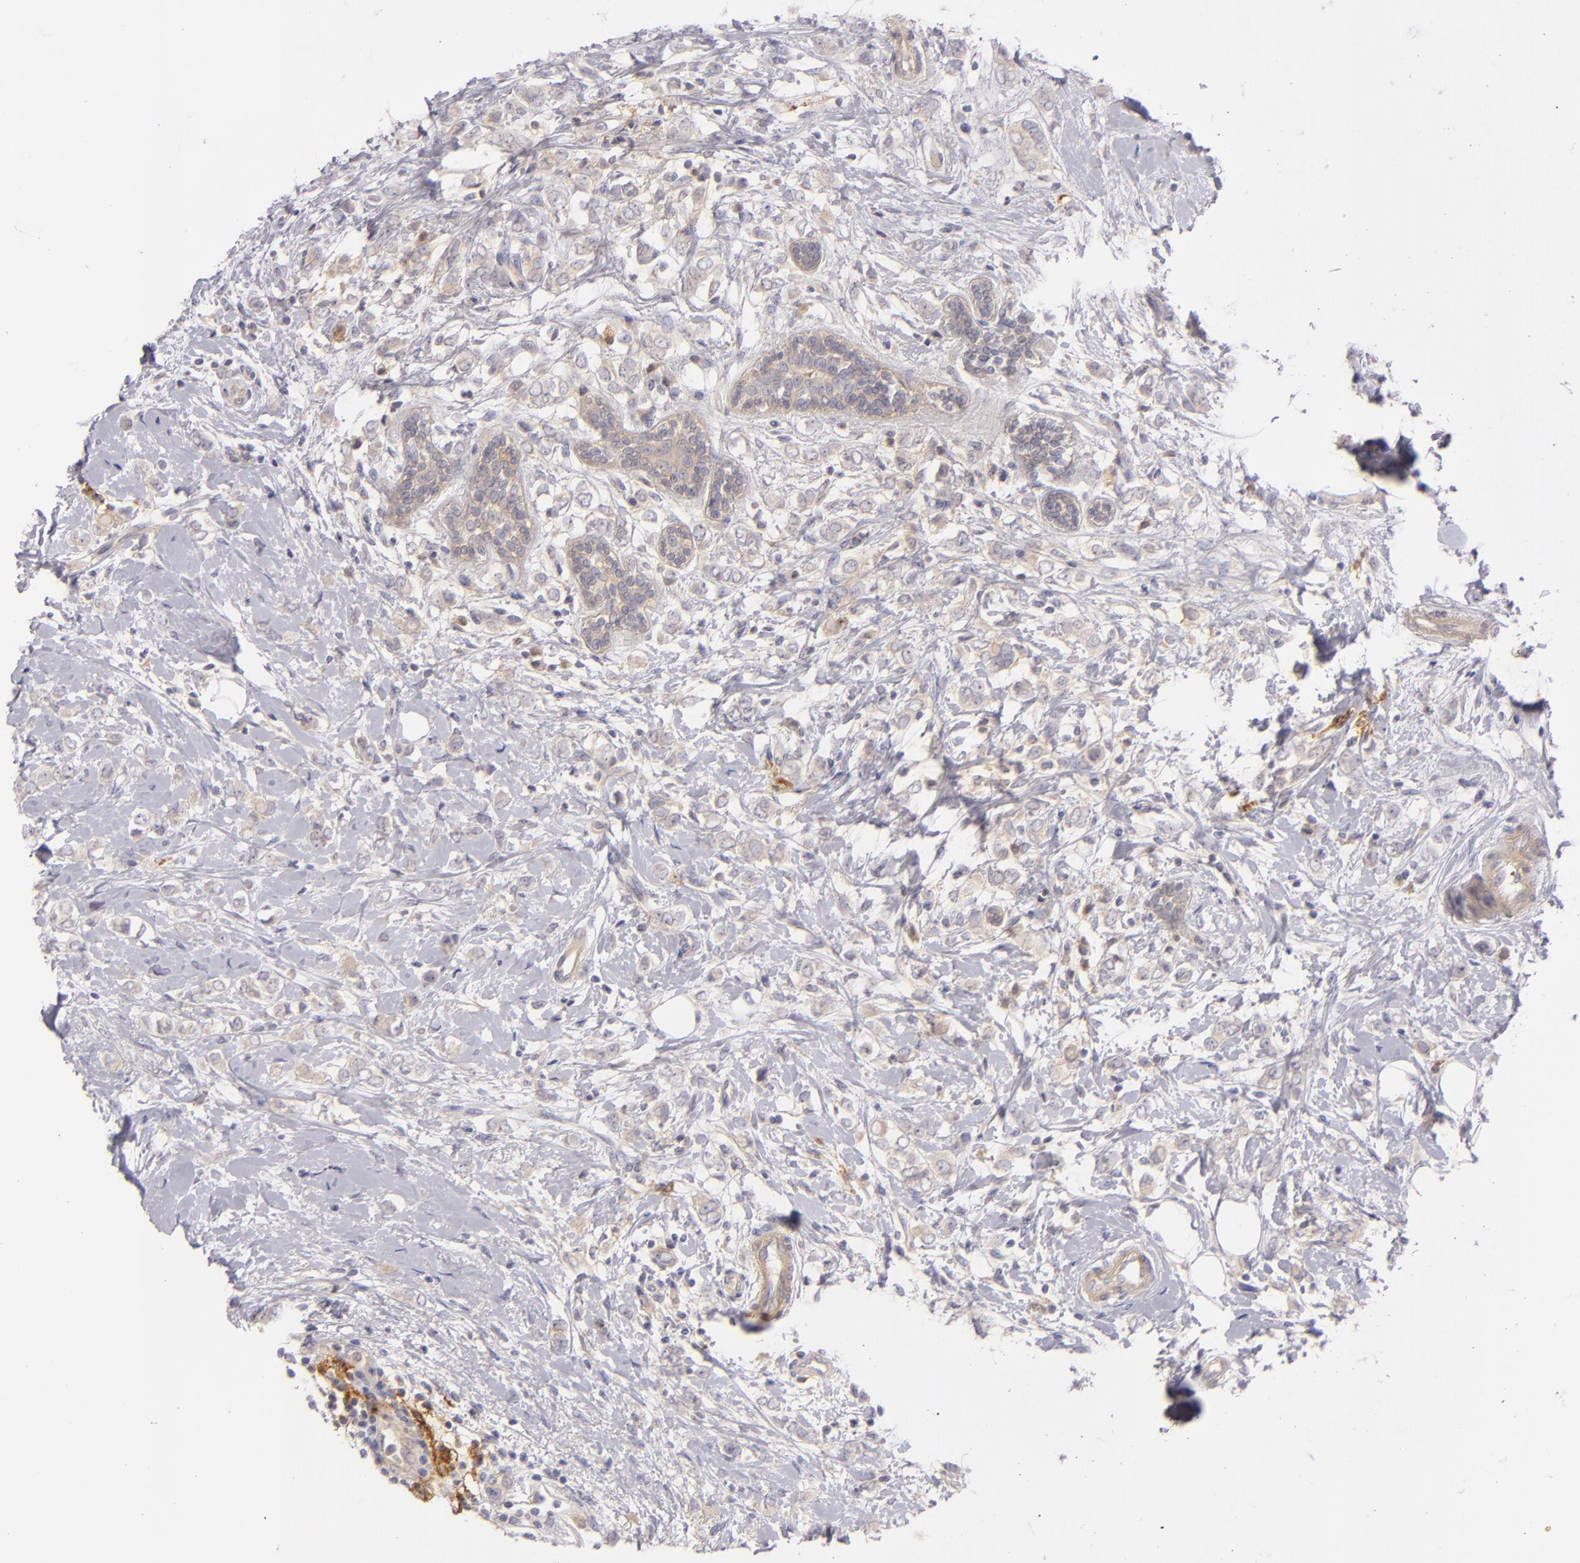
{"staining": {"intensity": "weak", "quantity": "<25%", "location": "cytoplasmic/membranous"}, "tissue": "breast cancer", "cell_type": "Tumor cells", "image_type": "cancer", "snomed": [{"axis": "morphology", "description": "Normal tissue, NOS"}, {"axis": "morphology", "description": "Lobular carcinoma"}, {"axis": "topography", "description": "Breast"}], "caption": "There is no significant staining in tumor cells of breast lobular carcinoma.", "gene": "CD83", "patient": {"sex": "female", "age": 47}}